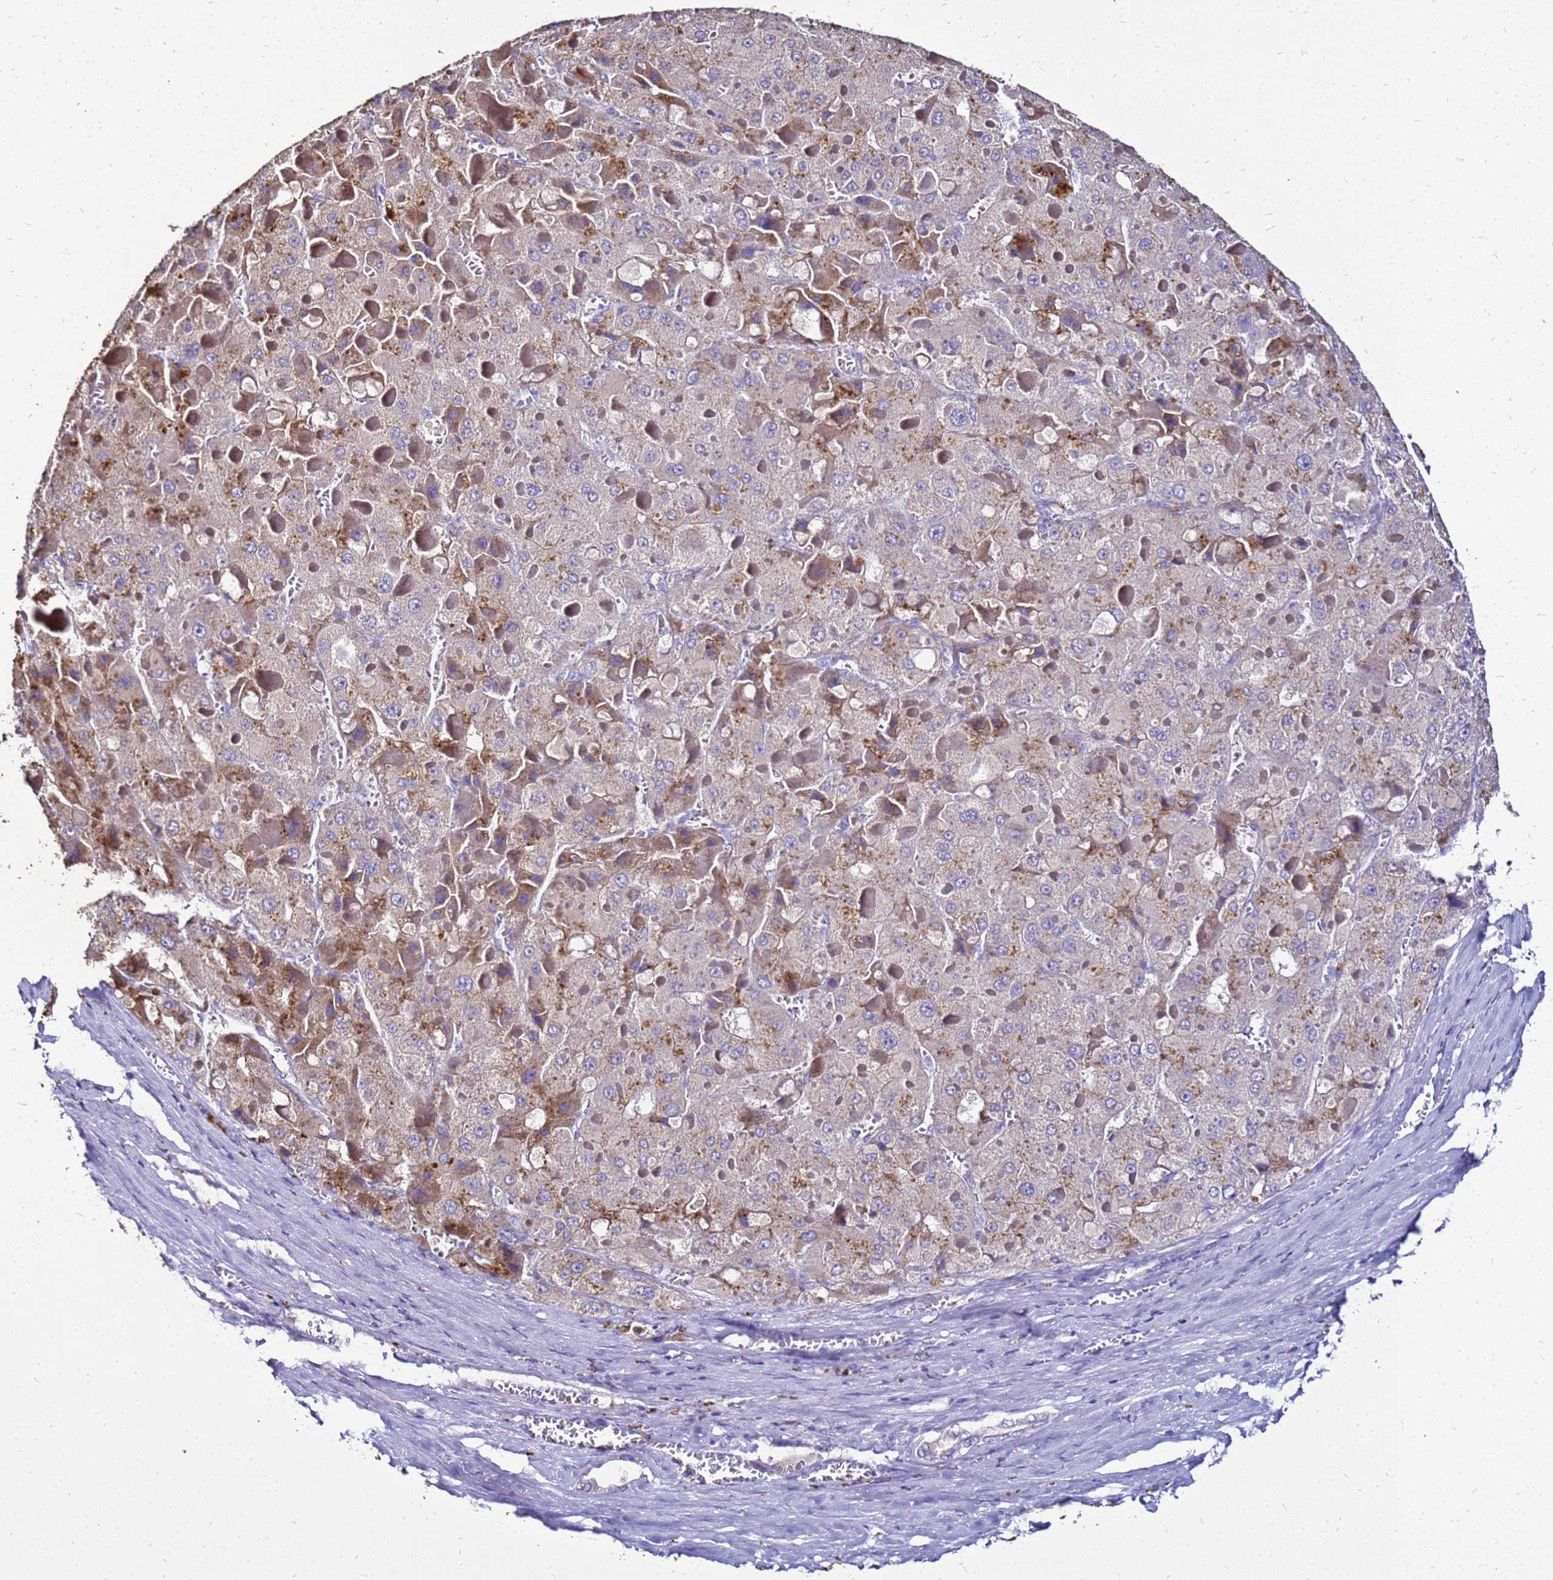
{"staining": {"intensity": "negative", "quantity": "none", "location": "none"}, "tissue": "liver cancer", "cell_type": "Tumor cells", "image_type": "cancer", "snomed": [{"axis": "morphology", "description": "Carcinoma, Hepatocellular, NOS"}, {"axis": "topography", "description": "Liver"}], "caption": "IHC image of neoplastic tissue: liver hepatocellular carcinoma stained with DAB (3,3'-diaminobenzidine) shows no significant protein positivity in tumor cells.", "gene": "S100A2", "patient": {"sex": "female", "age": 73}}